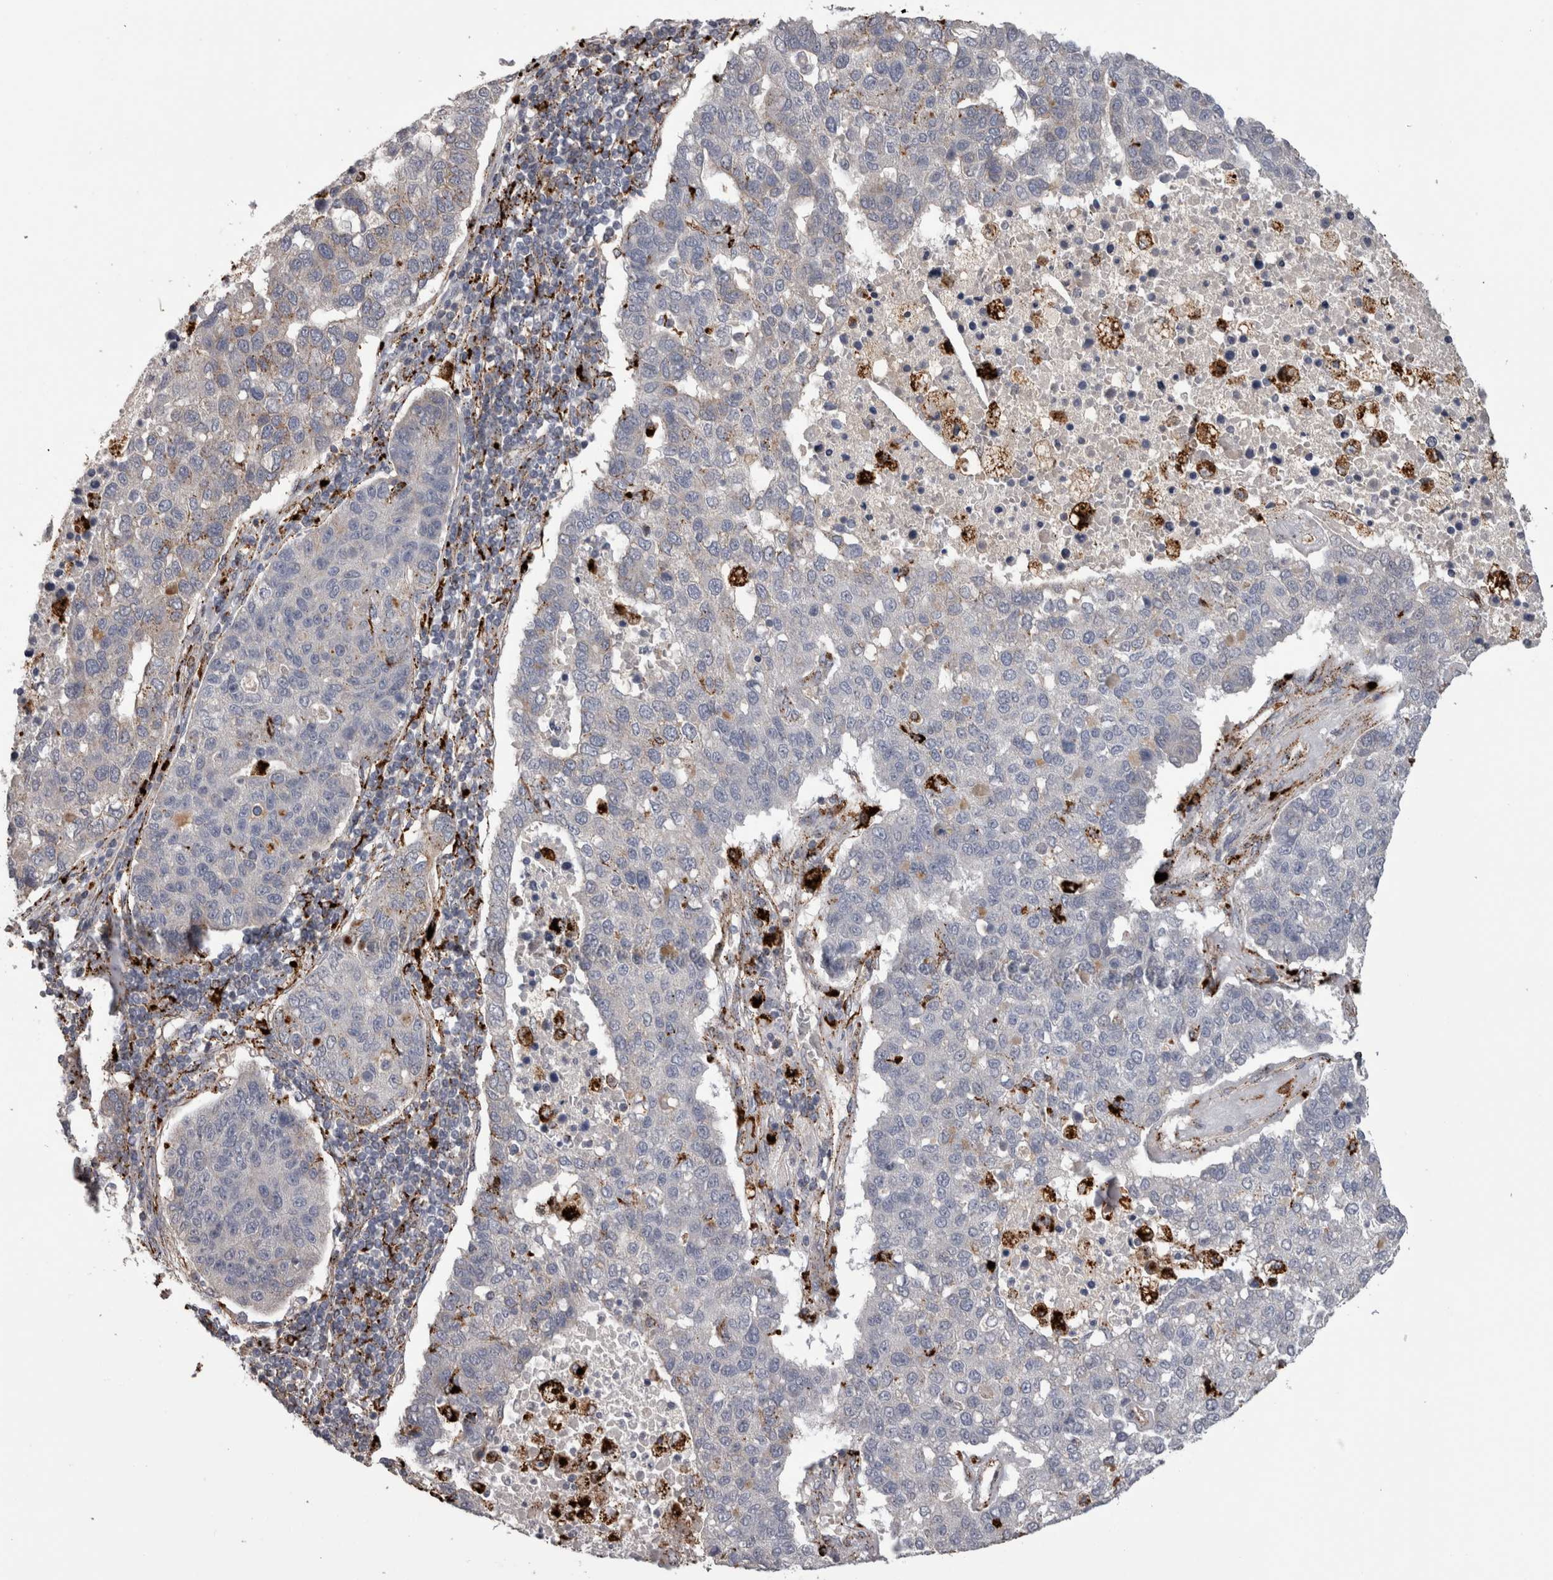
{"staining": {"intensity": "negative", "quantity": "none", "location": "none"}, "tissue": "pancreatic cancer", "cell_type": "Tumor cells", "image_type": "cancer", "snomed": [{"axis": "morphology", "description": "Adenocarcinoma, NOS"}, {"axis": "topography", "description": "Pancreas"}], "caption": "A photomicrograph of human pancreatic cancer (adenocarcinoma) is negative for staining in tumor cells.", "gene": "CTSZ", "patient": {"sex": "female", "age": 61}}